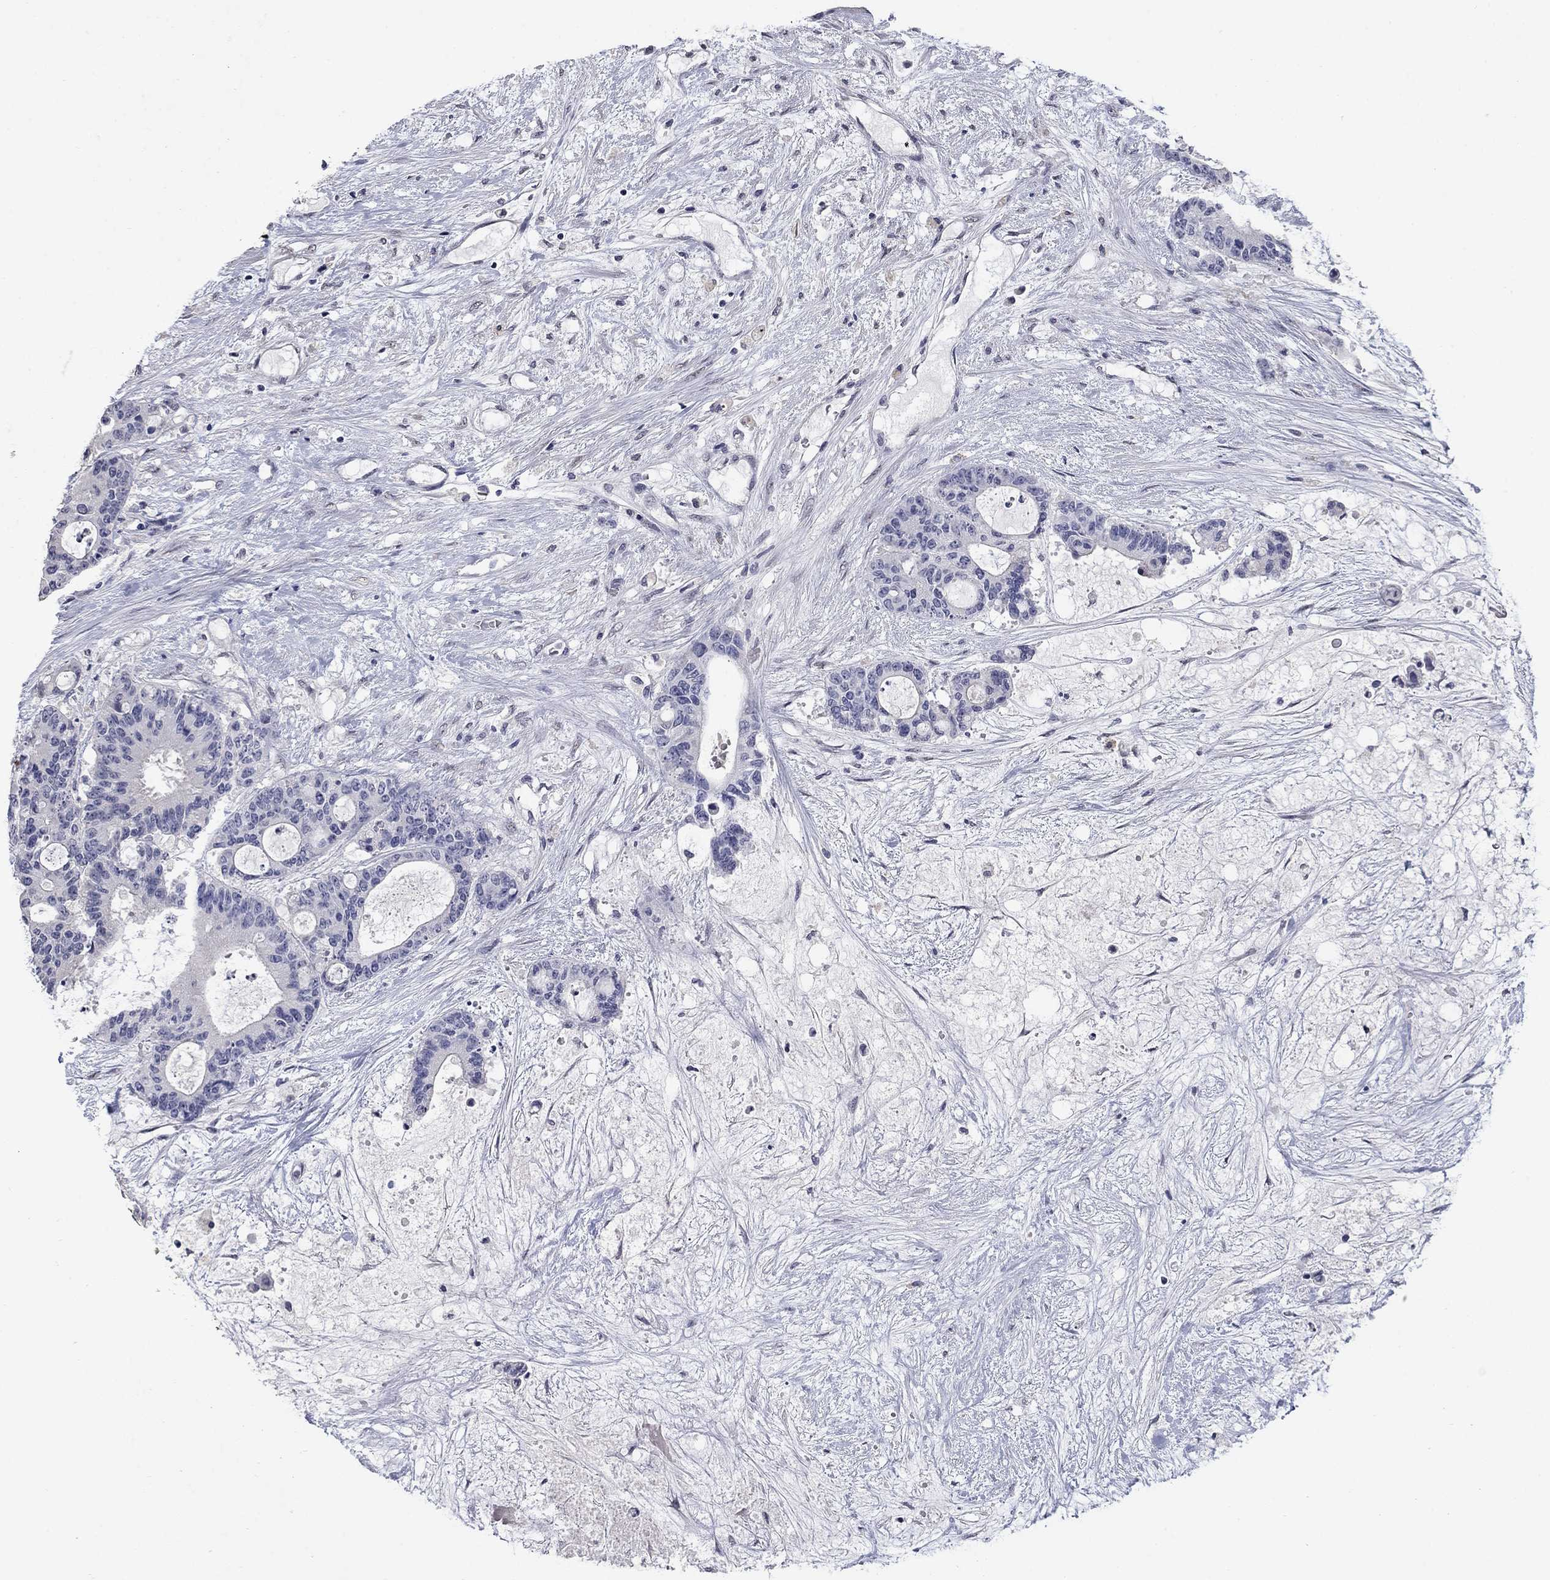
{"staining": {"intensity": "negative", "quantity": "none", "location": "none"}, "tissue": "liver cancer", "cell_type": "Tumor cells", "image_type": "cancer", "snomed": [{"axis": "morphology", "description": "Normal tissue, NOS"}, {"axis": "morphology", "description": "Cholangiocarcinoma"}, {"axis": "topography", "description": "Liver"}, {"axis": "topography", "description": "Peripheral nerve tissue"}], "caption": "This micrograph is of liver cancer stained with IHC to label a protein in brown with the nuclei are counter-stained blue. There is no staining in tumor cells.", "gene": "SLC51A", "patient": {"sex": "female", "age": 73}}